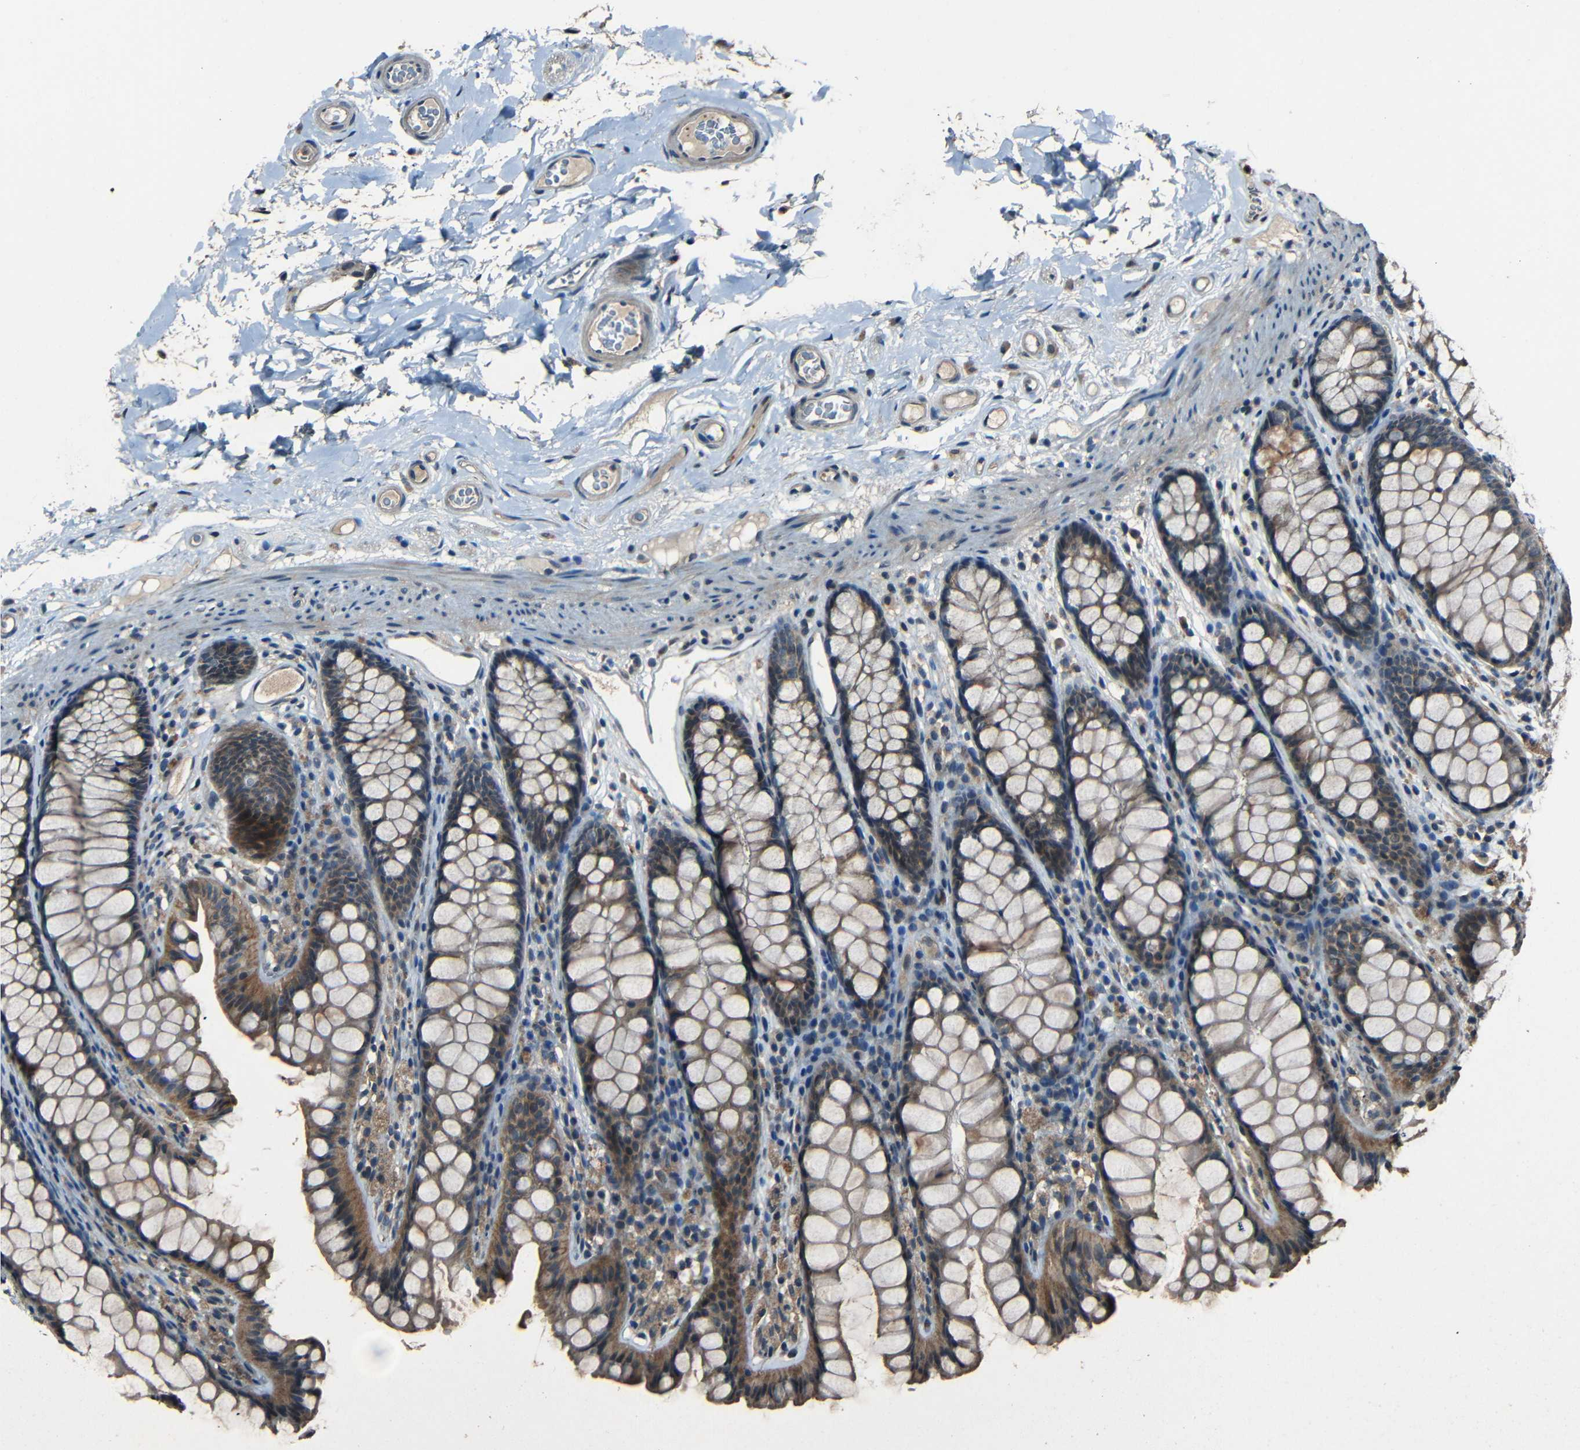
{"staining": {"intensity": "weak", "quantity": ">75%", "location": "cytoplasmic/membranous"}, "tissue": "colon", "cell_type": "Endothelial cells", "image_type": "normal", "snomed": [{"axis": "morphology", "description": "Normal tissue, NOS"}, {"axis": "topography", "description": "Colon"}], "caption": "Colon stained with a brown dye shows weak cytoplasmic/membranous positive expression in approximately >75% of endothelial cells.", "gene": "SLA", "patient": {"sex": "female", "age": 55}}